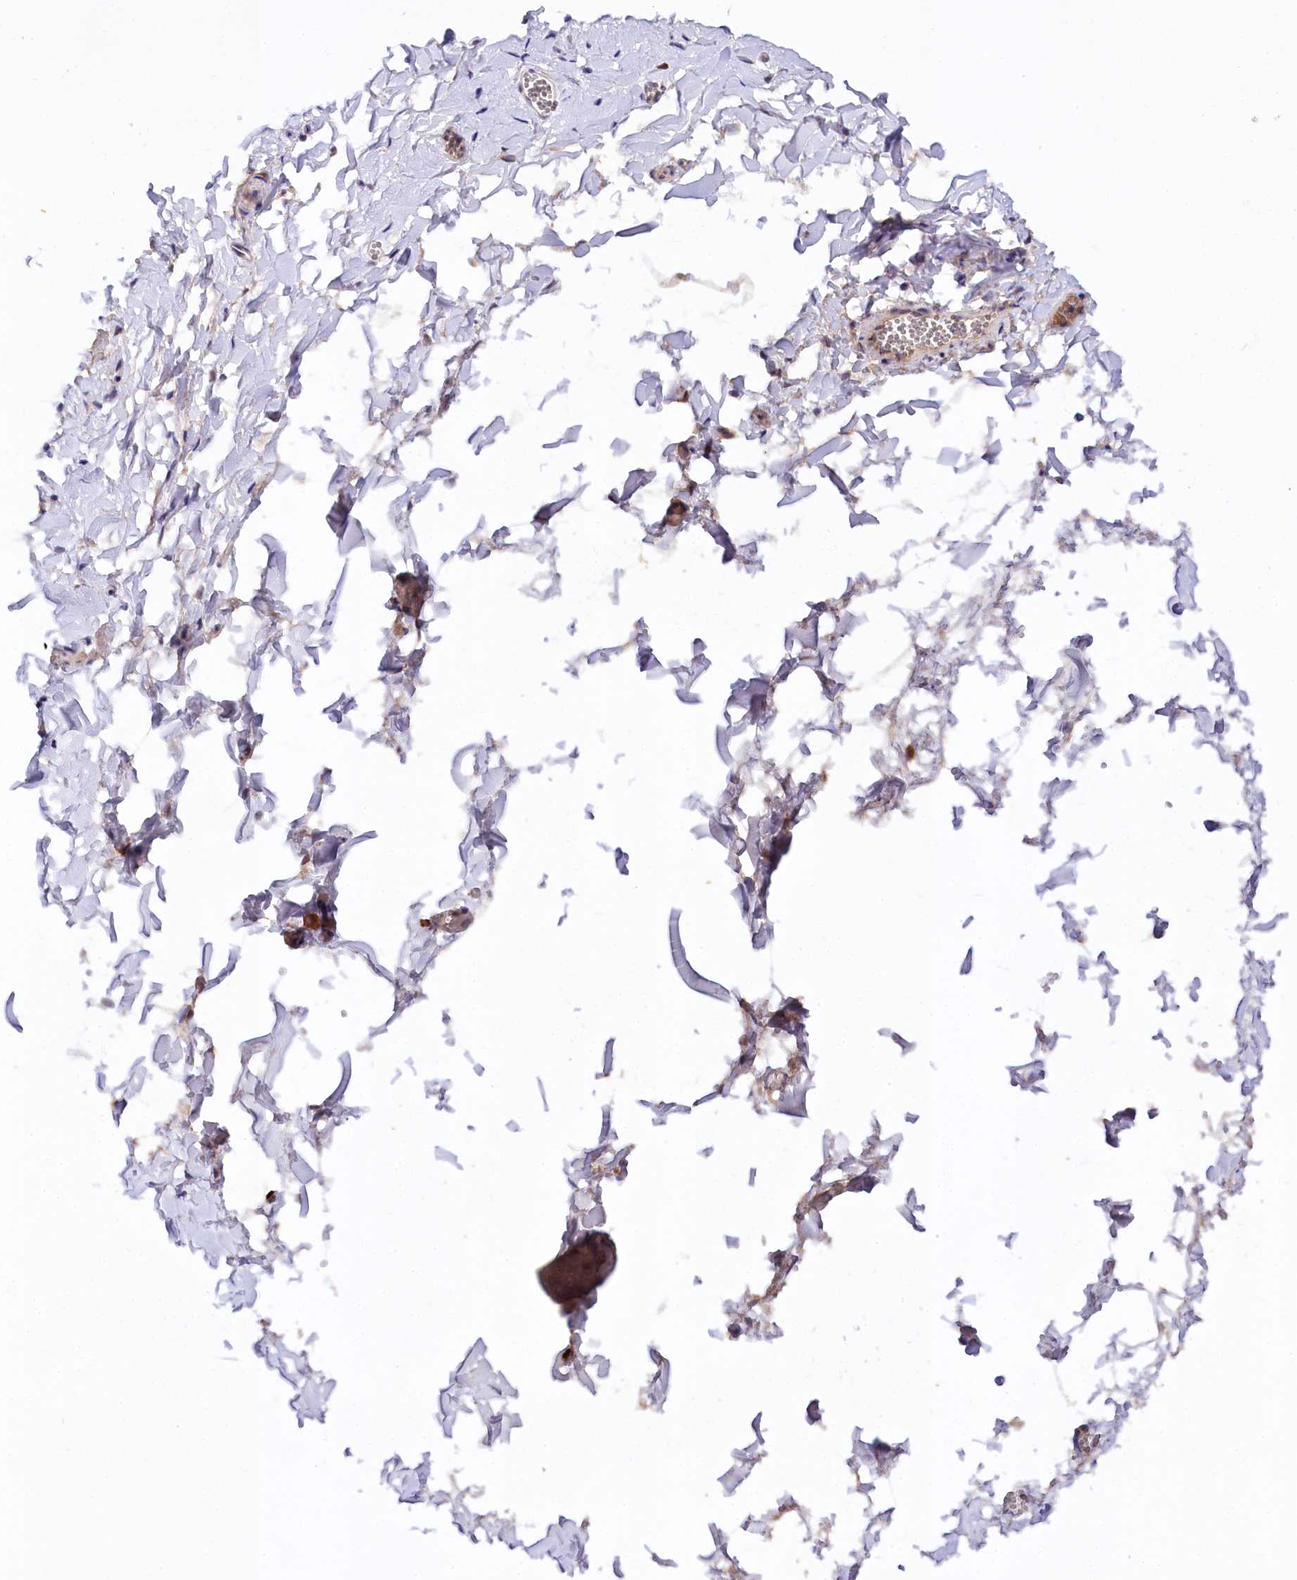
{"staining": {"intensity": "weak", "quantity": ">75%", "location": "cytoplasmic/membranous,nuclear"}, "tissue": "adipose tissue", "cell_type": "Adipocytes", "image_type": "normal", "snomed": [{"axis": "morphology", "description": "Normal tissue, NOS"}, {"axis": "topography", "description": "Gallbladder"}, {"axis": "topography", "description": "Peripheral nerve tissue"}], "caption": "Unremarkable adipose tissue displays weak cytoplasmic/membranous,nuclear staining in approximately >75% of adipocytes, visualized by immunohistochemistry. The staining is performed using DAB (3,3'-diaminobenzidine) brown chromogen to label protein expression. The nuclei are counter-stained blue using hematoxylin.", "gene": "PHLDB1", "patient": {"sex": "male", "age": 38}}